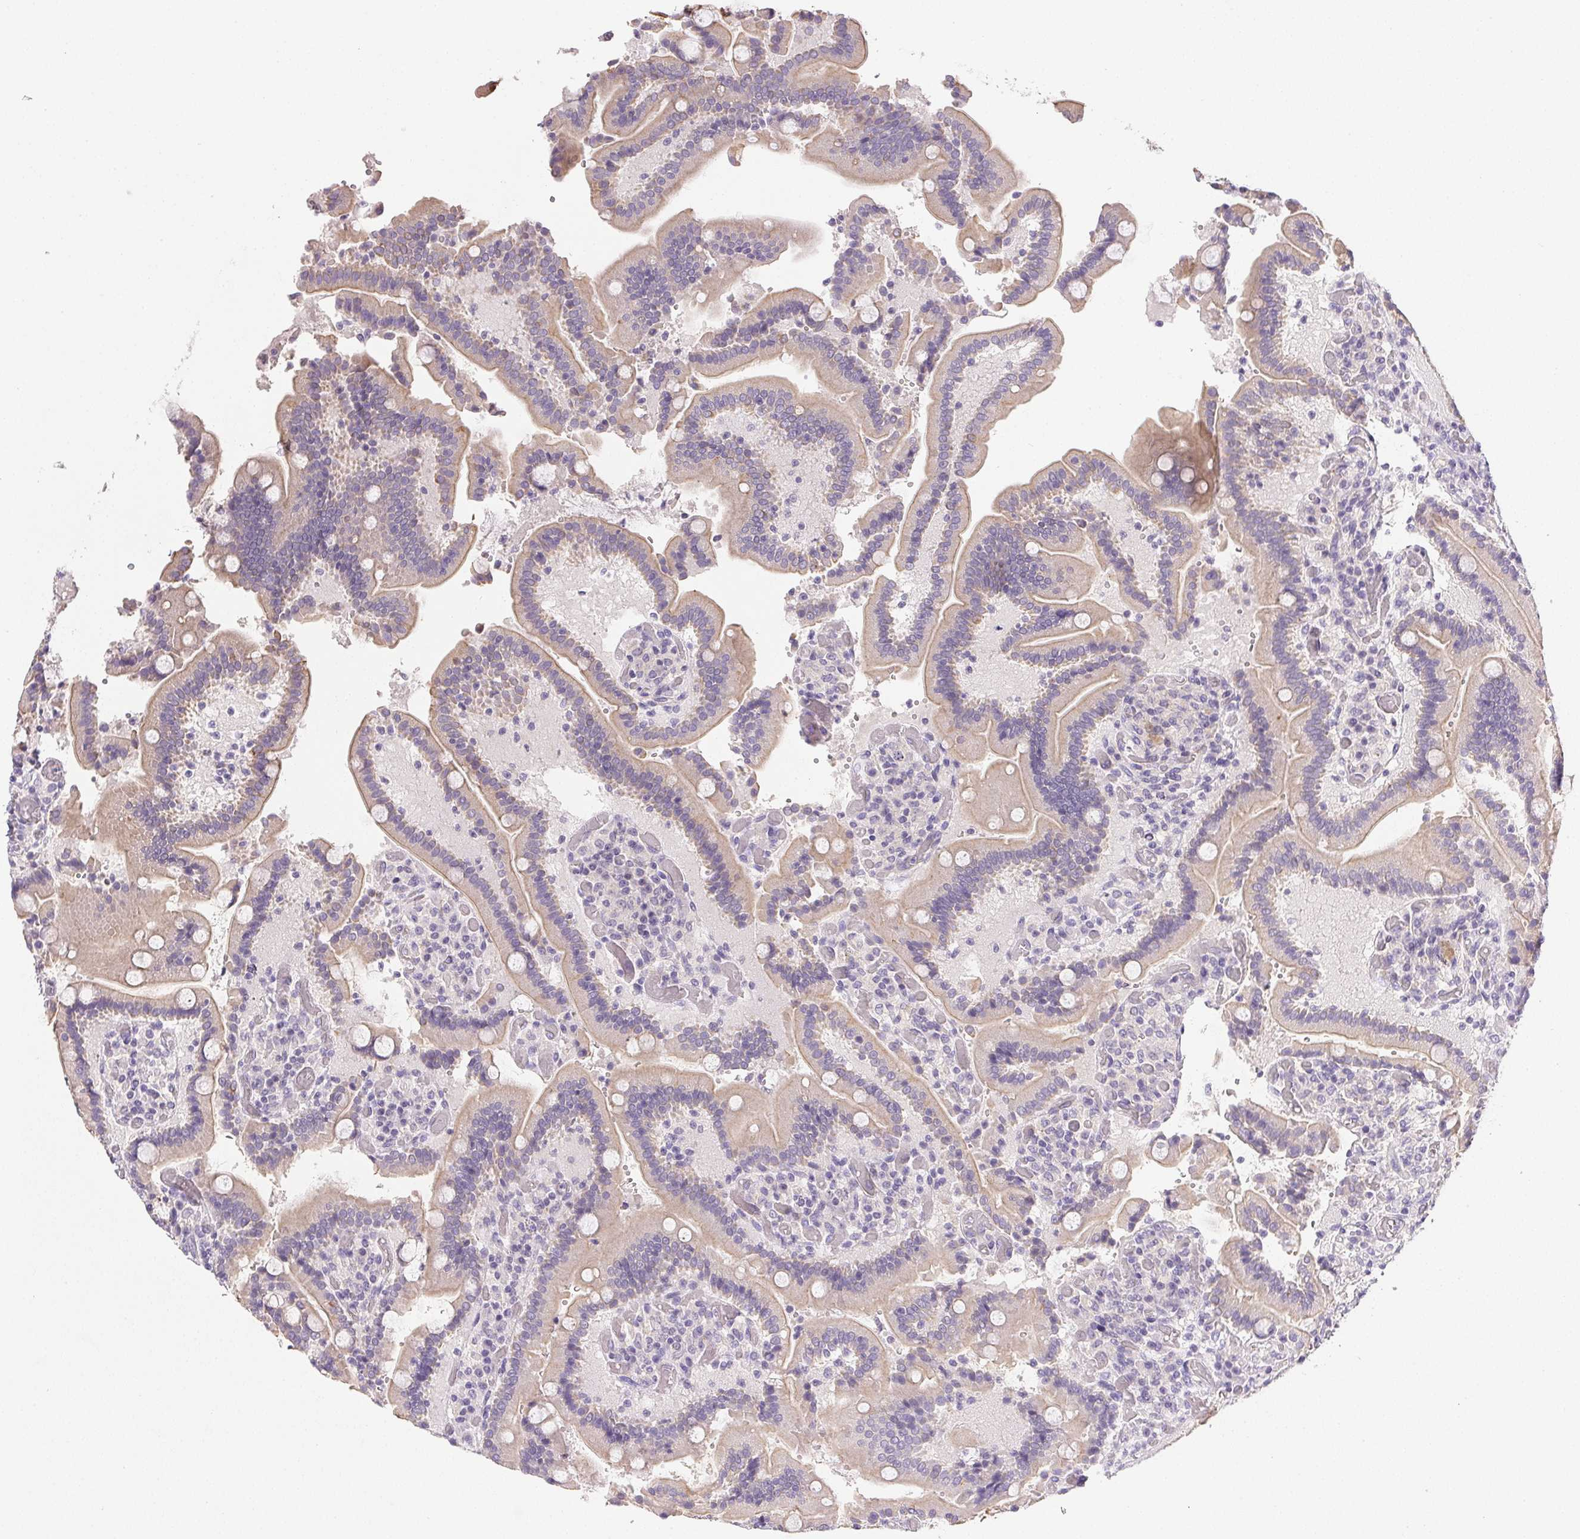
{"staining": {"intensity": "weak", "quantity": "25%-75%", "location": "cytoplasmic/membranous"}, "tissue": "duodenum", "cell_type": "Glandular cells", "image_type": "normal", "snomed": [{"axis": "morphology", "description": "Normal tissue, NOS"}, {"axis": "topography", "description": "Duodenum"}], "caption": "A brown stain shows weak cytoplasmic/membranous staining of a protein in glandular cells of unremarkable human duodenum. The protein of interest is shown in brown color, while the nuclei are stained blue.", "gene": "SLC17A7", "patient": {"sex": "female", "age": 62}}